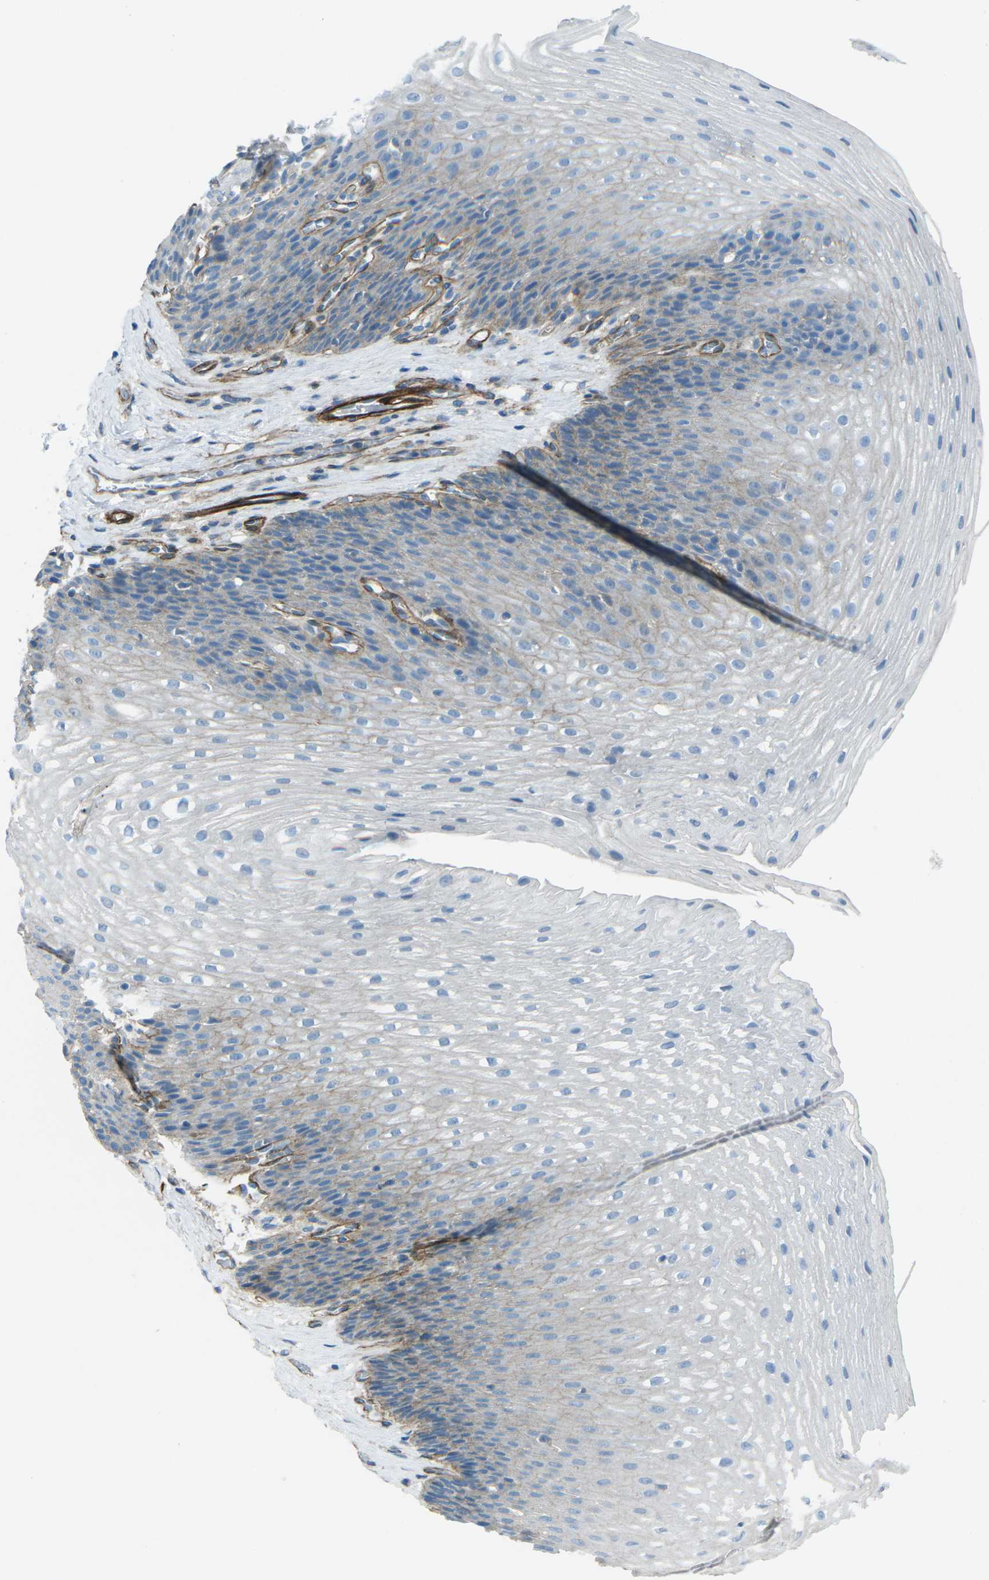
{"staining": {"intensity": "weak", "quantity": "<25%", "location": "cytoplasmic/membranous"}, "tissue": "esophagus", "cell_type": "Squamous epithelial cells", "image_type": "normal", "snomed": [{"axis": "morphology", "description": "Normal tissue, NOS"}, {"axis": "topography", "description": "Esophagus"}], "caption": "Immunohistochemistry (IHC) of benign human esophagus displays no positivity in squamous epithelial cells.", "gene": "UTRN", "patient": {"sex": "male", "age": 48}}